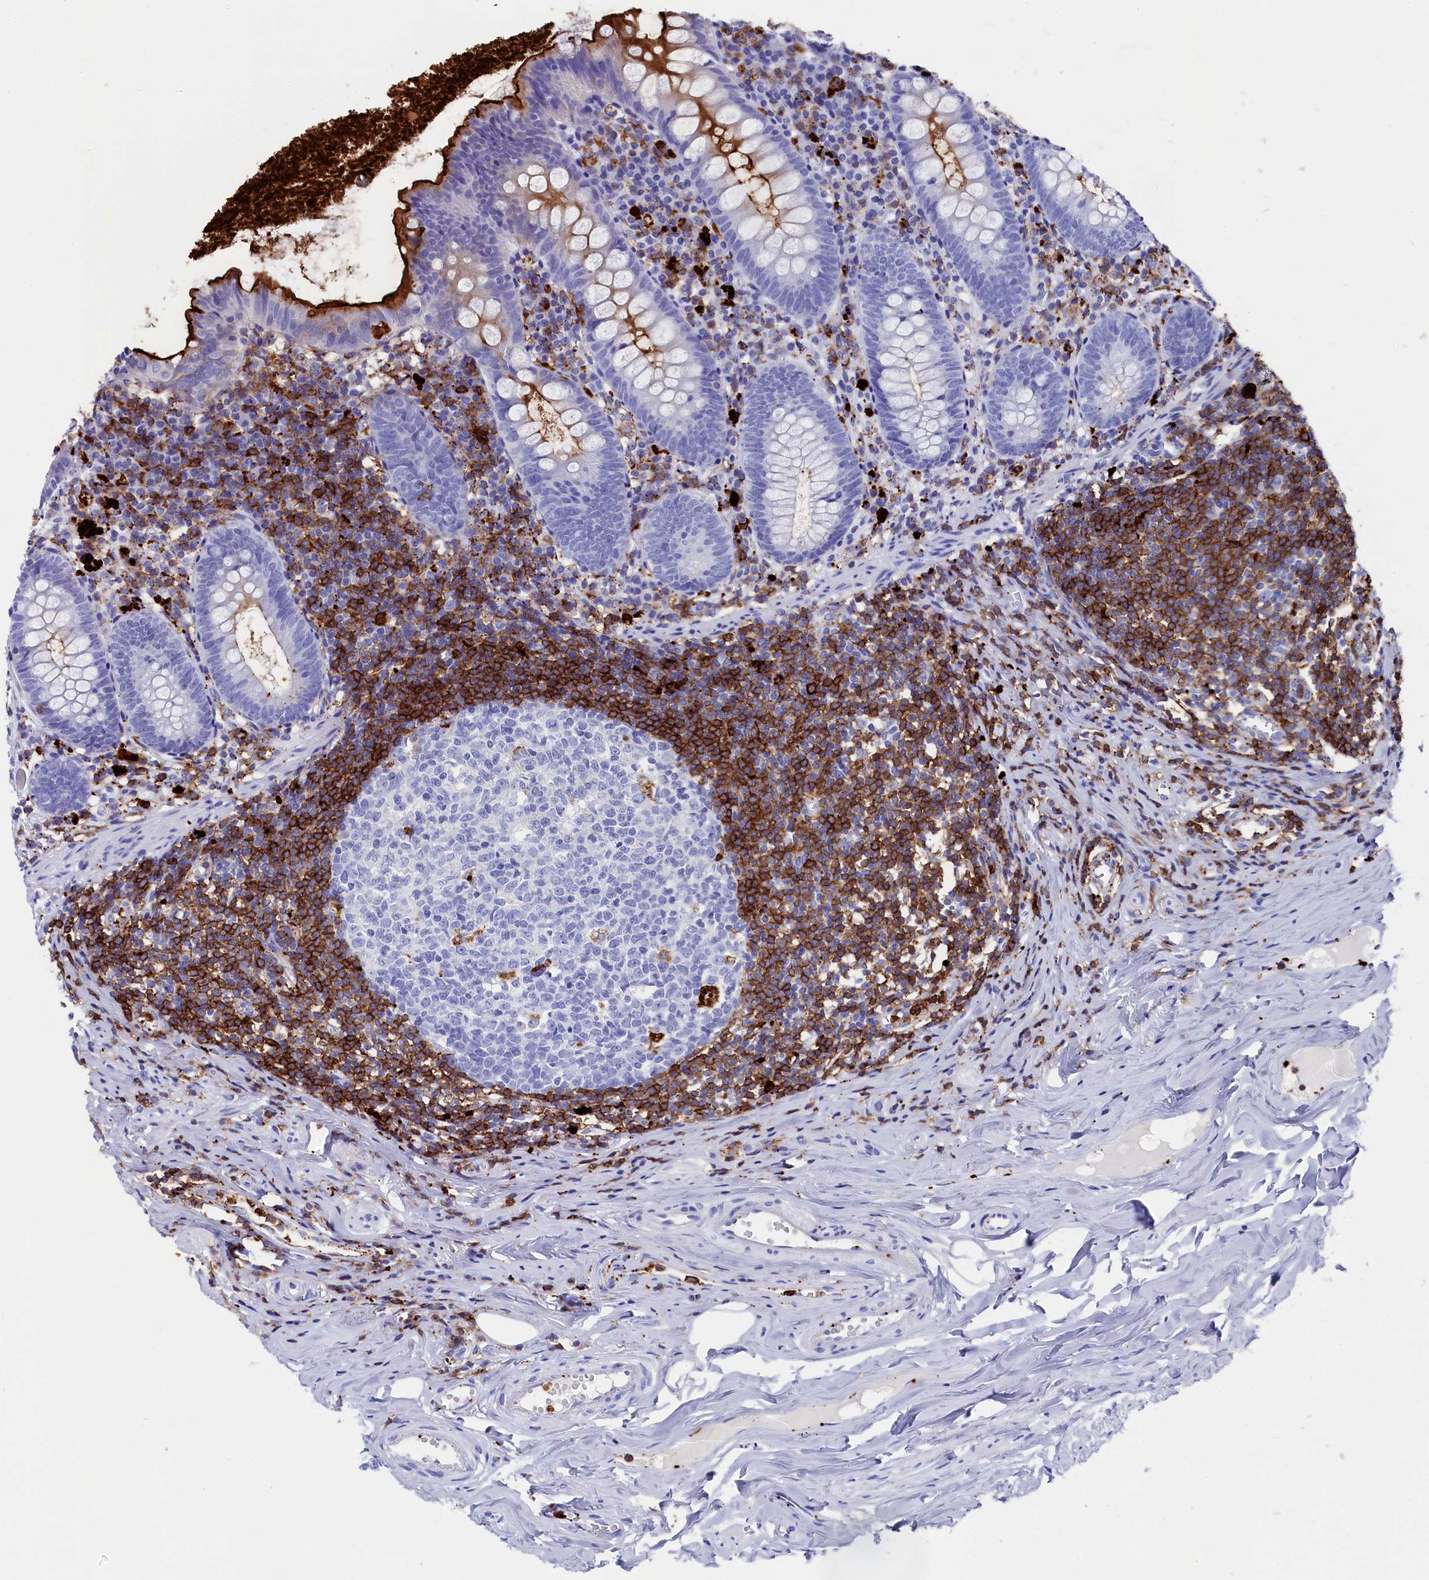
{"staining": {"intensity": "strong", "quantity": "<25%", "location": "cytoplasmic/membranous"}, "tissue": "appendix", "cell_type": "Glandular cells", "image_type": "normal", "snomed": [{"axis": "morphology", "description": "Normal tissue, NOS"}, {"axis": "topography", "description": "Appendix"}], "caption": "The photomicrograph displays immunohistochemical staining of benign appendix. There is strong cytoplasmic/membranous positivity is identified in approximately <25% of glandular cells.", "gene": "PLAC8", "patient": {"sex": "female", "age": 51}}